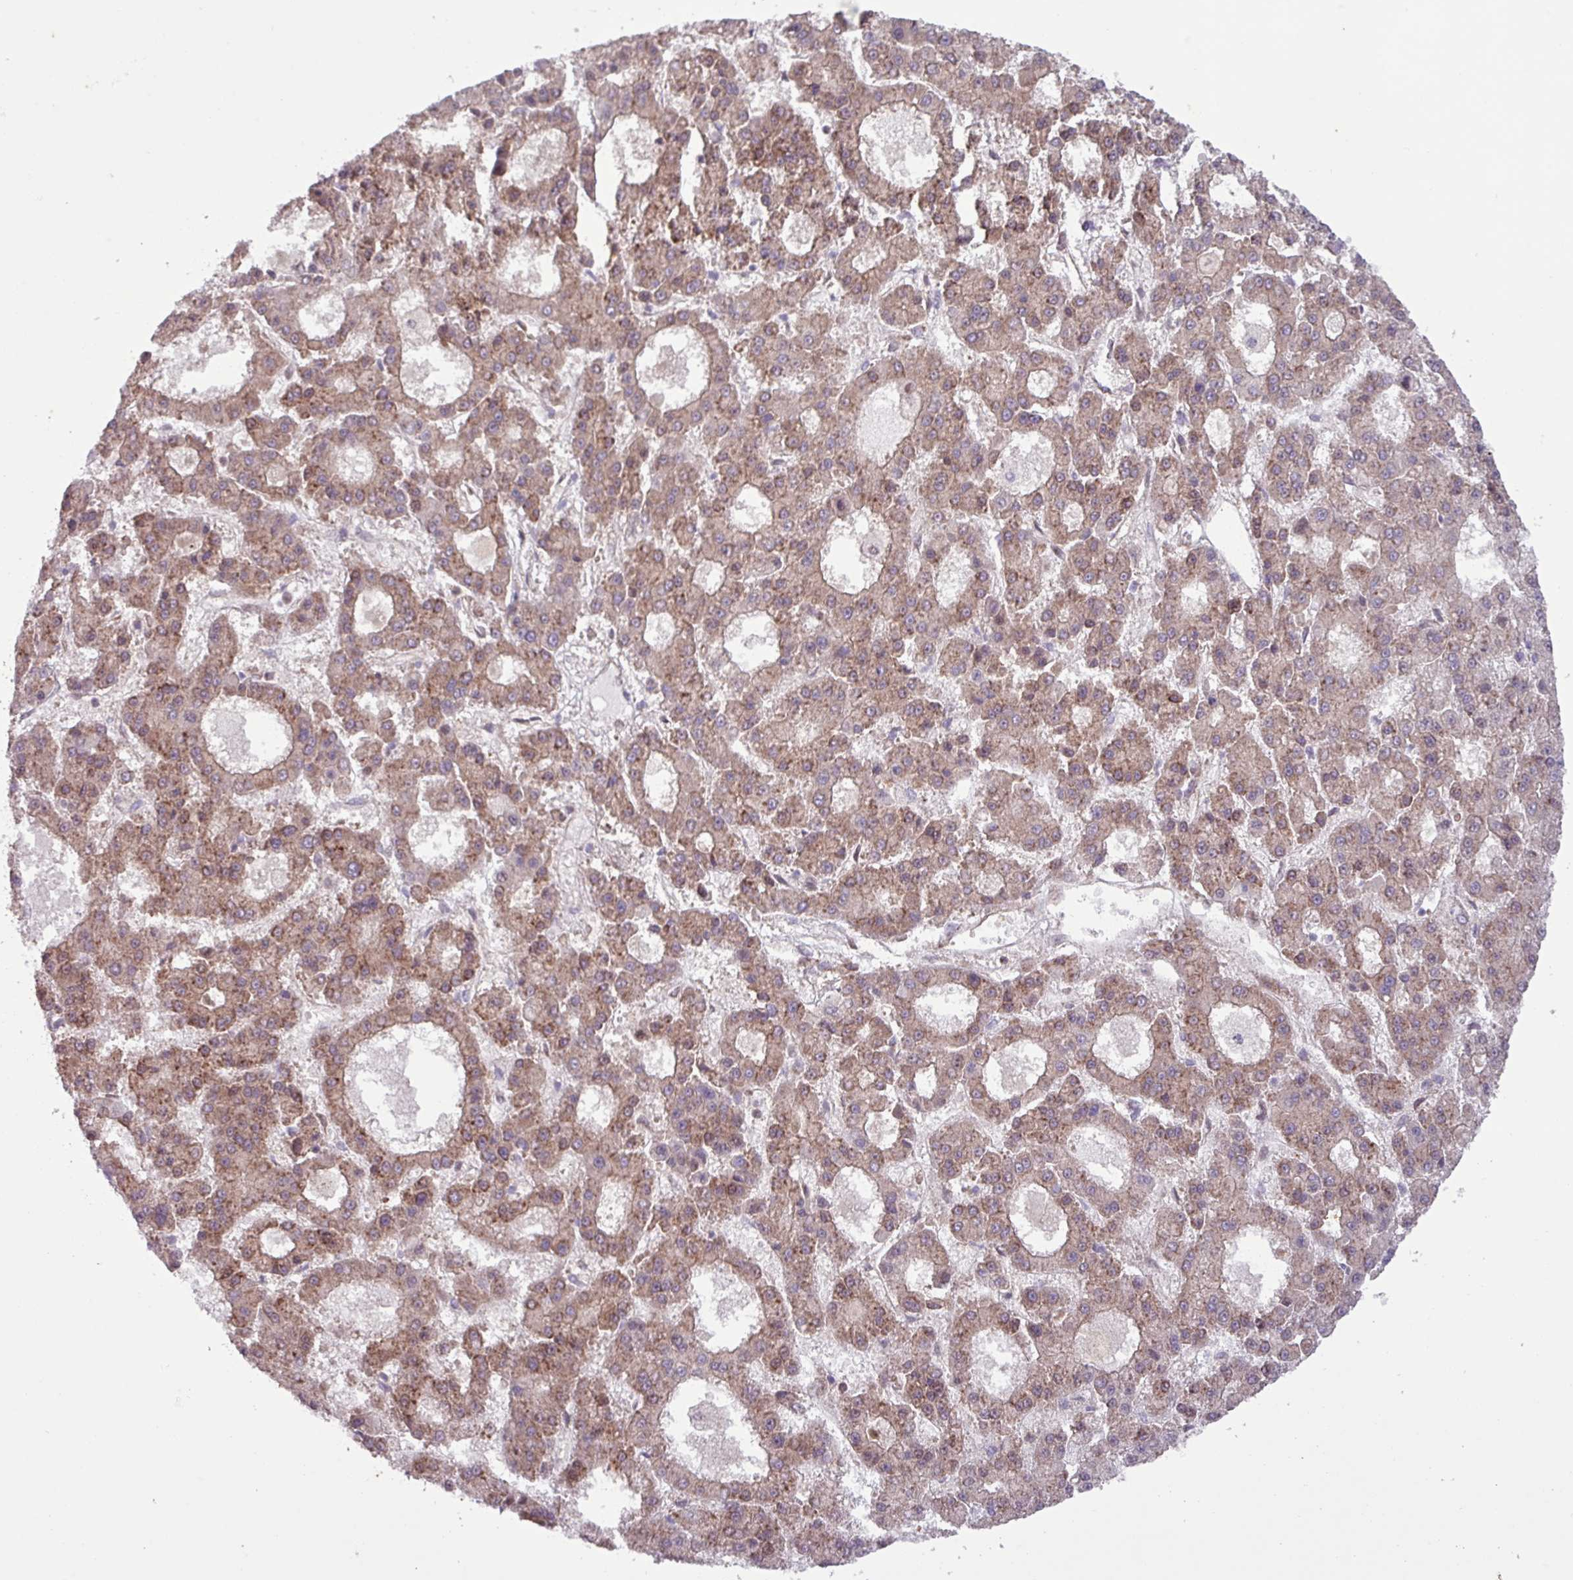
{"staining": {"intensity": "weak", "quantity": "25%-75%", "location": "cytoplasmic/membranous,nuclear"}, "tissue": "liver cancer", "cell_type": "Tumor cells", "image_type": "cancer", "snomed": [{"axis": "morphology", "description": "Carcinoma, Hepatocellular, NOS"}, {"axis": "topography", "description": "Liver"}], "caption": "Immunohistochemical staining of liver cancer reveals low levels of weak cytoplasmic/membranous and nuclear protein expression in about 25%-75% of tumor cells.", "gene": "CNTRL", "patient": {"sex": "male", "age": 70}}